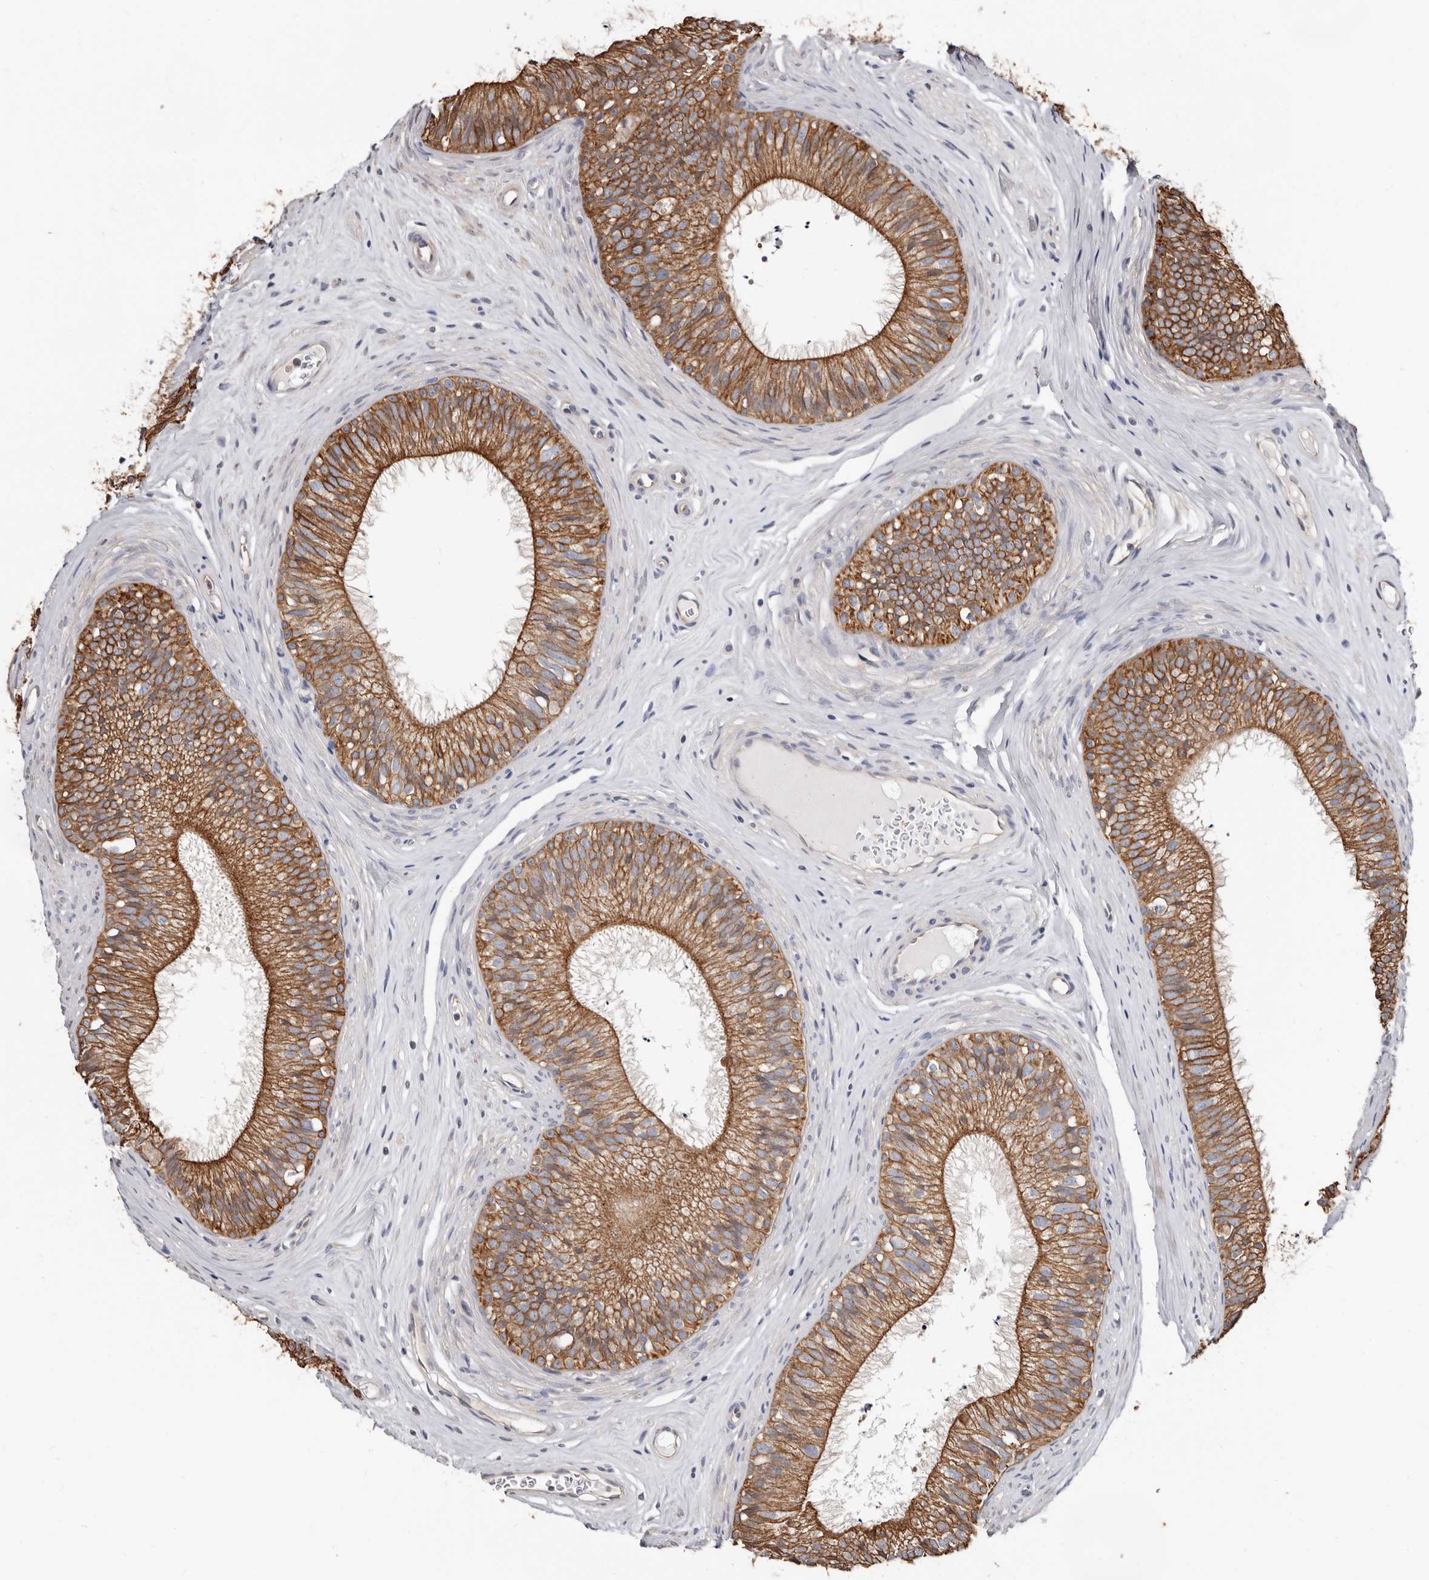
{"staining": {"intensity": "strong", "quantity": ">75%", "location": "cytoplasmic/membranous"}, "tissue": "epididymis", "cell_type": "Glandular cells", "image_type": "normal", "snomed": [{"axis": "morphology", "description": "Normal tissue, NOS"}, {"axis": "topography", "description": "Epididymis"}], "caption": "Protein expression analysis of unremarkable epididymis displays strong cytoplasmic/membranous staining in approximately >75% of glandular cells.", "gene": "MRPL18", "patient": {"sex": "male", "age": 29}}